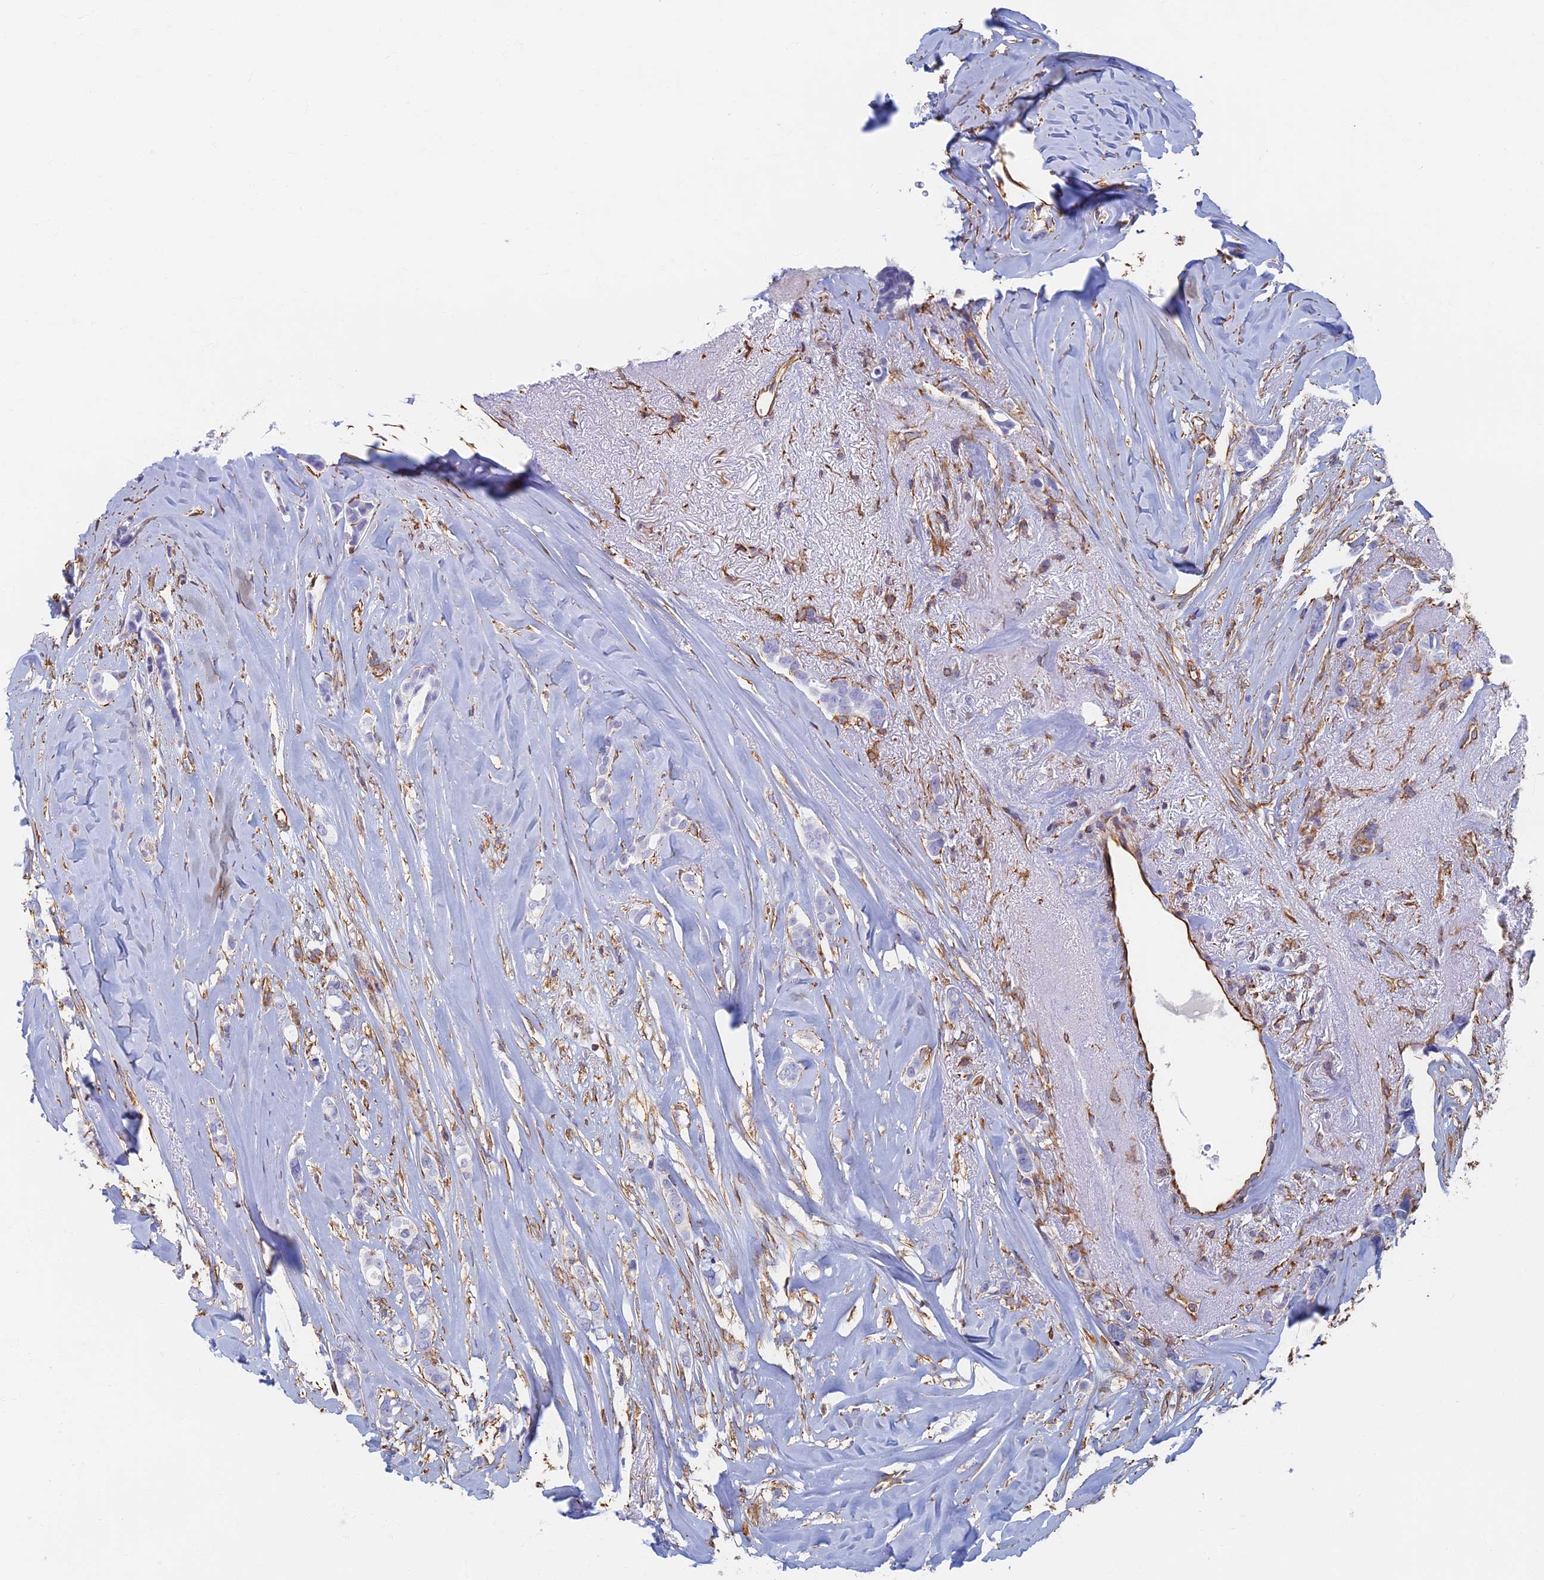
{"staining": {"intensity": "negative", "quantity": "none", "location": "none"}, "tissue": "breast cancer", "cell_type": "Tumor cells", "image_type": "cancer", "snomed": [{"axis": "morphology", "description": "Lobular carcinoma"}, {"axis": "topography", "description": "Breast"}], "caption": "Tumor cells are negative for brown protein staining in lobular carcinoma (breast).", "gene": "RMC1", "patient": {"sex": "female", "age": 51}}